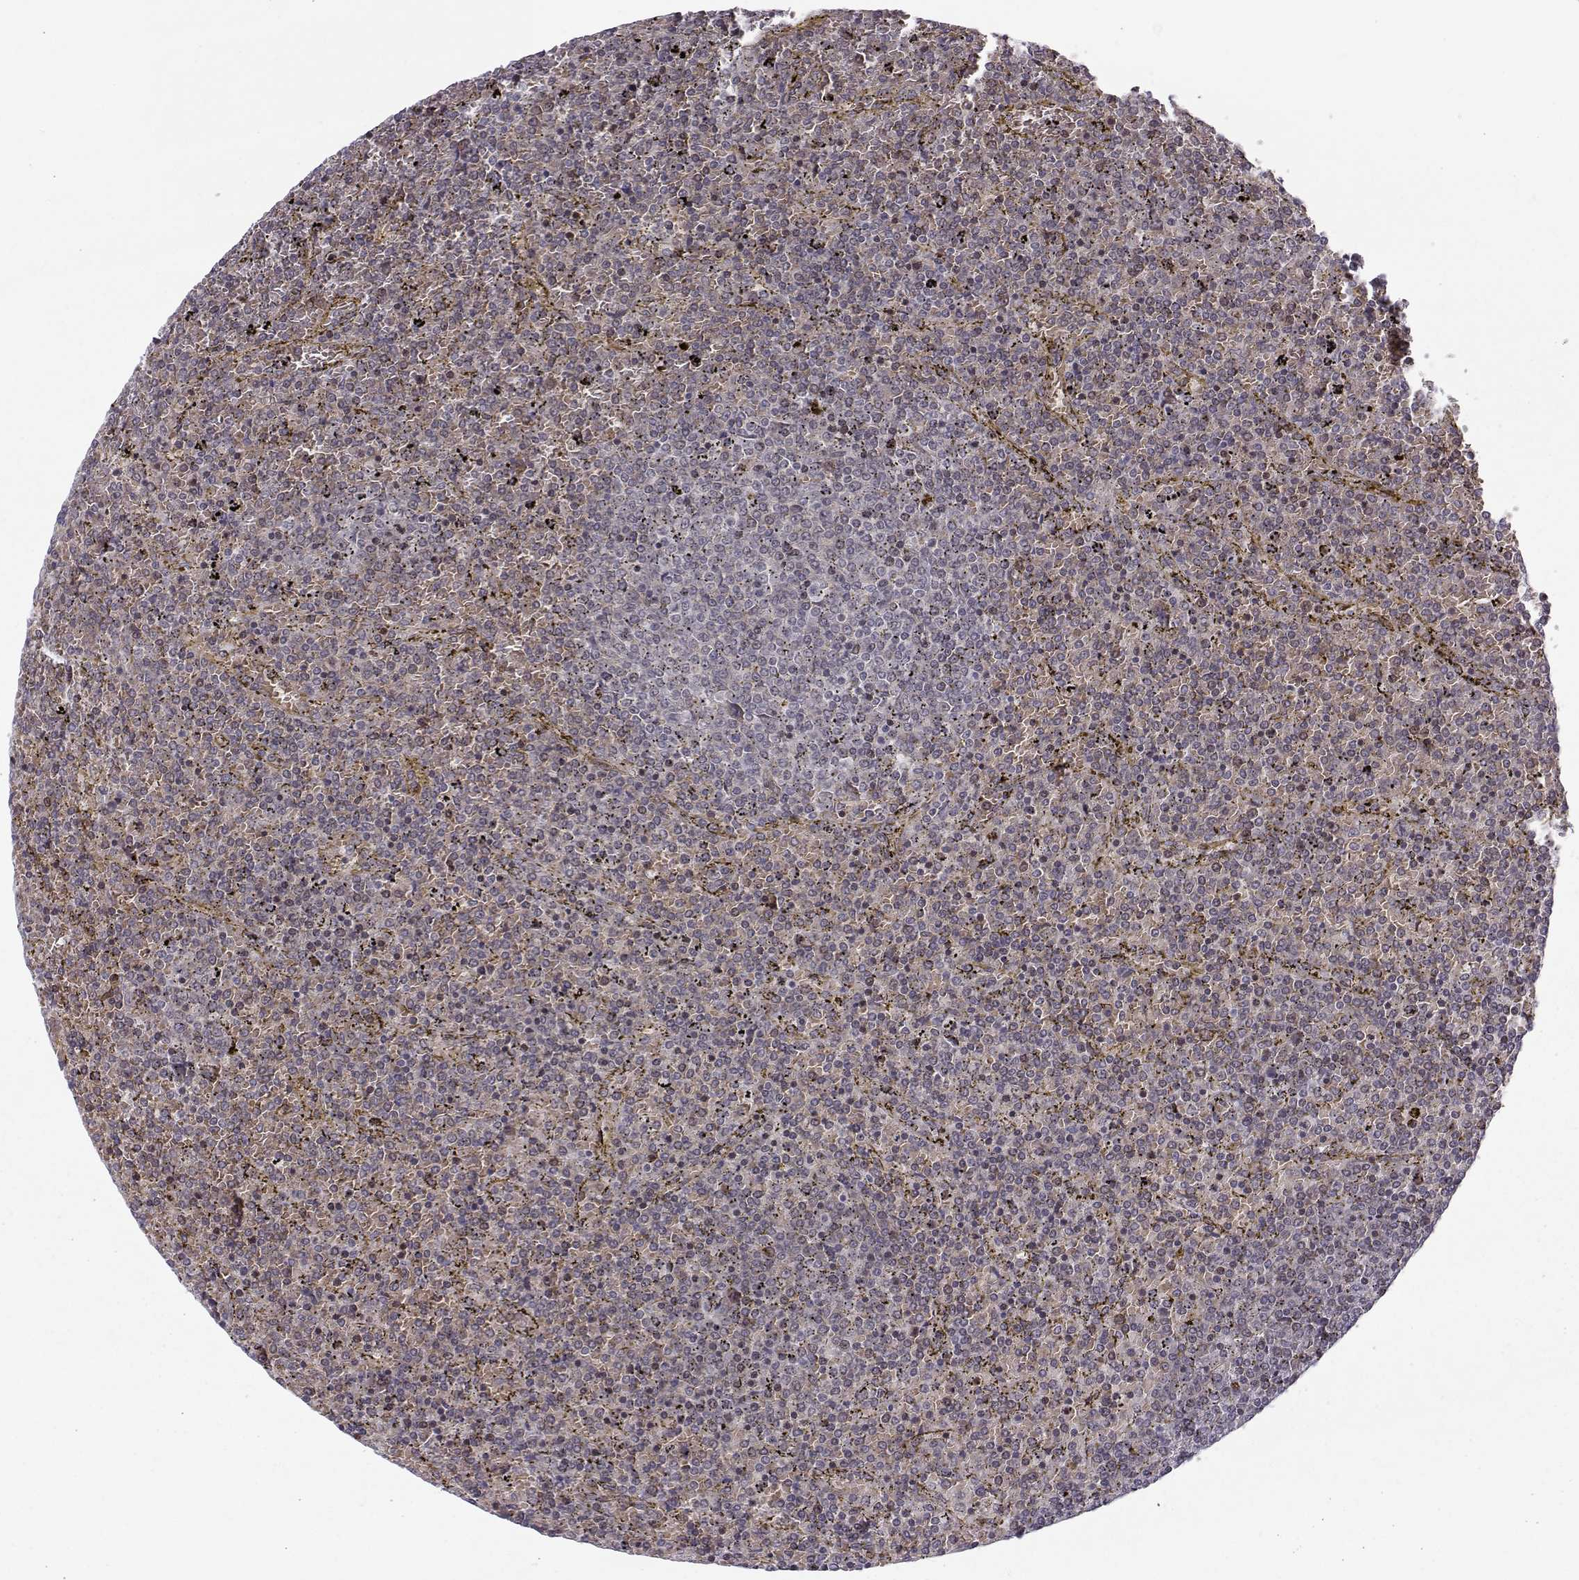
{"staining": {"intensity": "negative", "quantity": "none", "location": "none"}, "tissue": "lymphoma", "cell_type": "Tumor cells", "image_type": "cancer", "snomed": [{"axis": "morphology", "description": "Malignant lymphoma, non-Hodgkin's type, Low grade"}, {"axis": "topography", "description": "Spleen"}], "caption": "Immunohistochemistry (IHC) photomicrograph of human lymphoma stained for a protein (brown), which exhibits no positivity in tumor cells.", "gene": "KIF13B", "patient": {"sex": "female", "age": 77}}